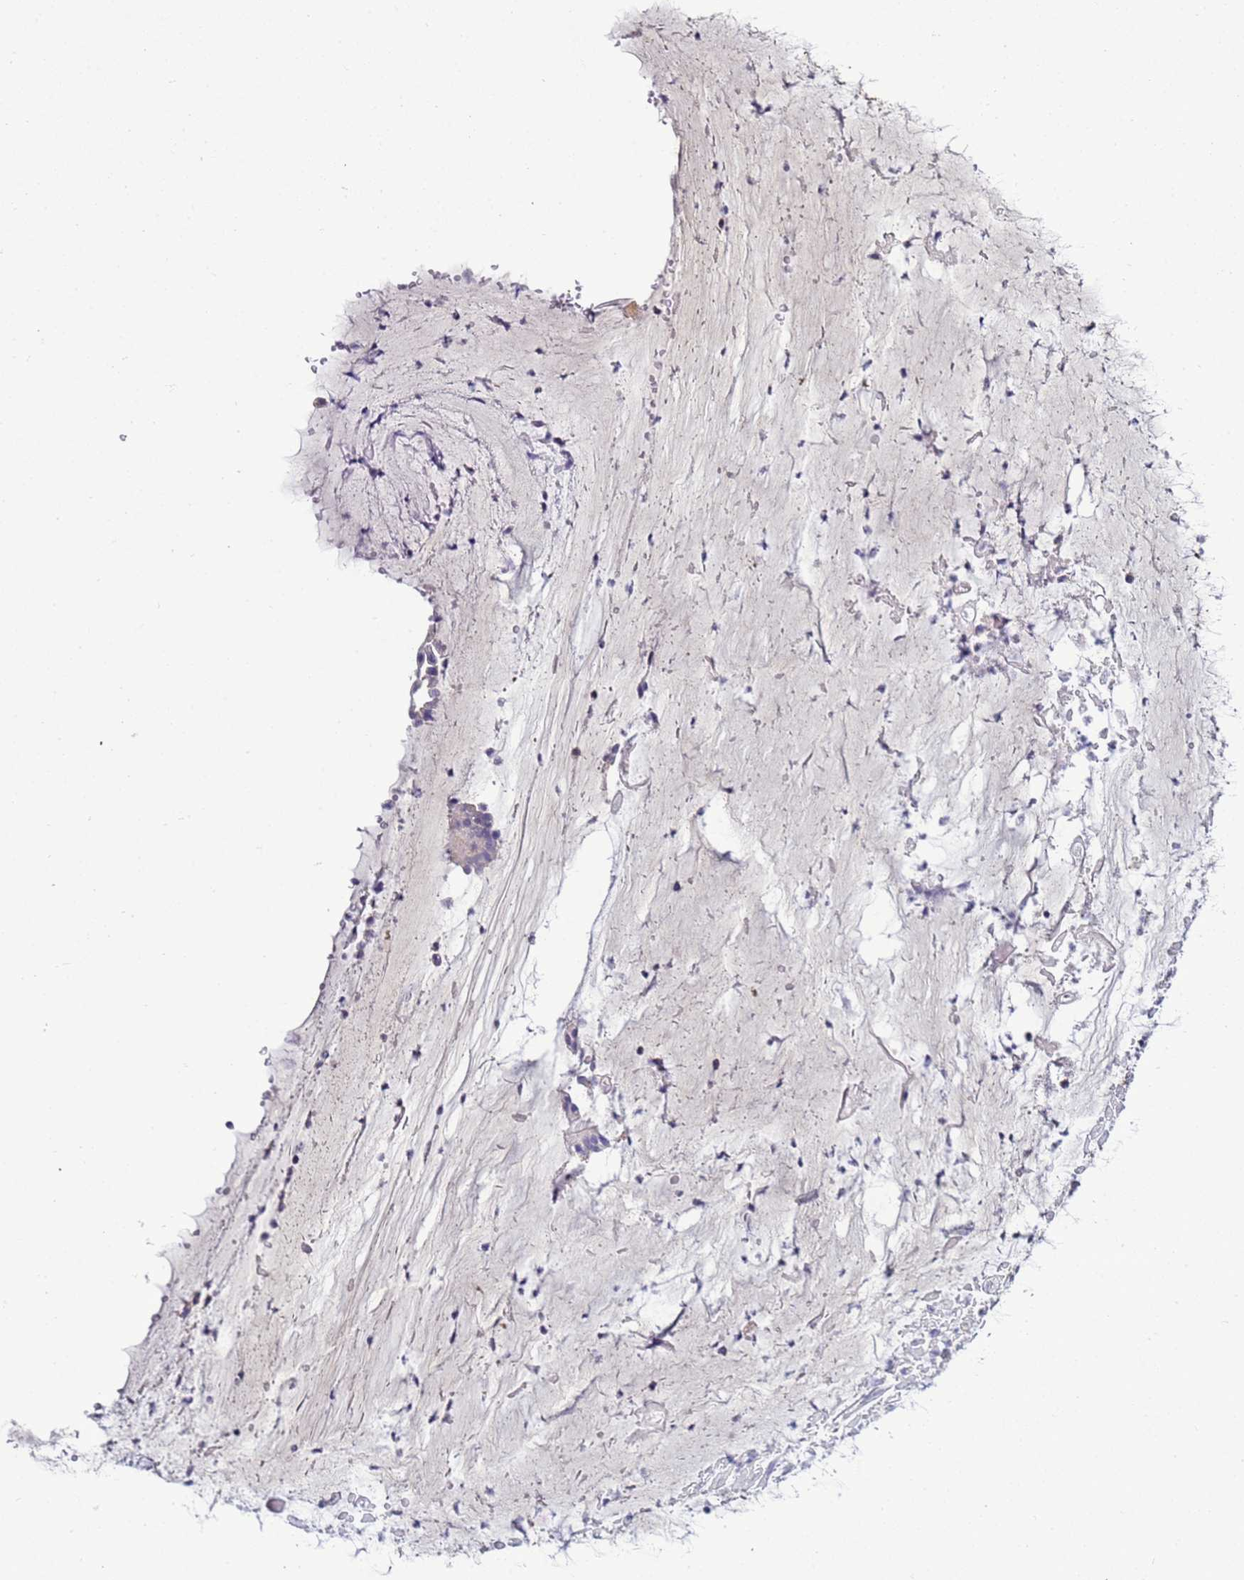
{"staining": {"intensity": "negative", "quantity": "none", "location": "none"}, "tissue": "adipose tissue", "cell_type": "Adipocytes", "image_type": "normal", "snomed": [{"axis": "morphology", "description": "Normal tissue, NOS"}, {"axis": "topography", "description": "Lymph node"}, {"axis": "topography", "description": "Cartilage tissue"}, {"axis": "topography", "description": "Bronchus"}], "caption": "DAB (3,3'-diaminobenzidine) immunohistochemical staining of benign human adipose tissue demonstrates no significant staining in adipocytes.", "gene": "ENOPH1", "patient": {"sex": "male", "age": 63}}